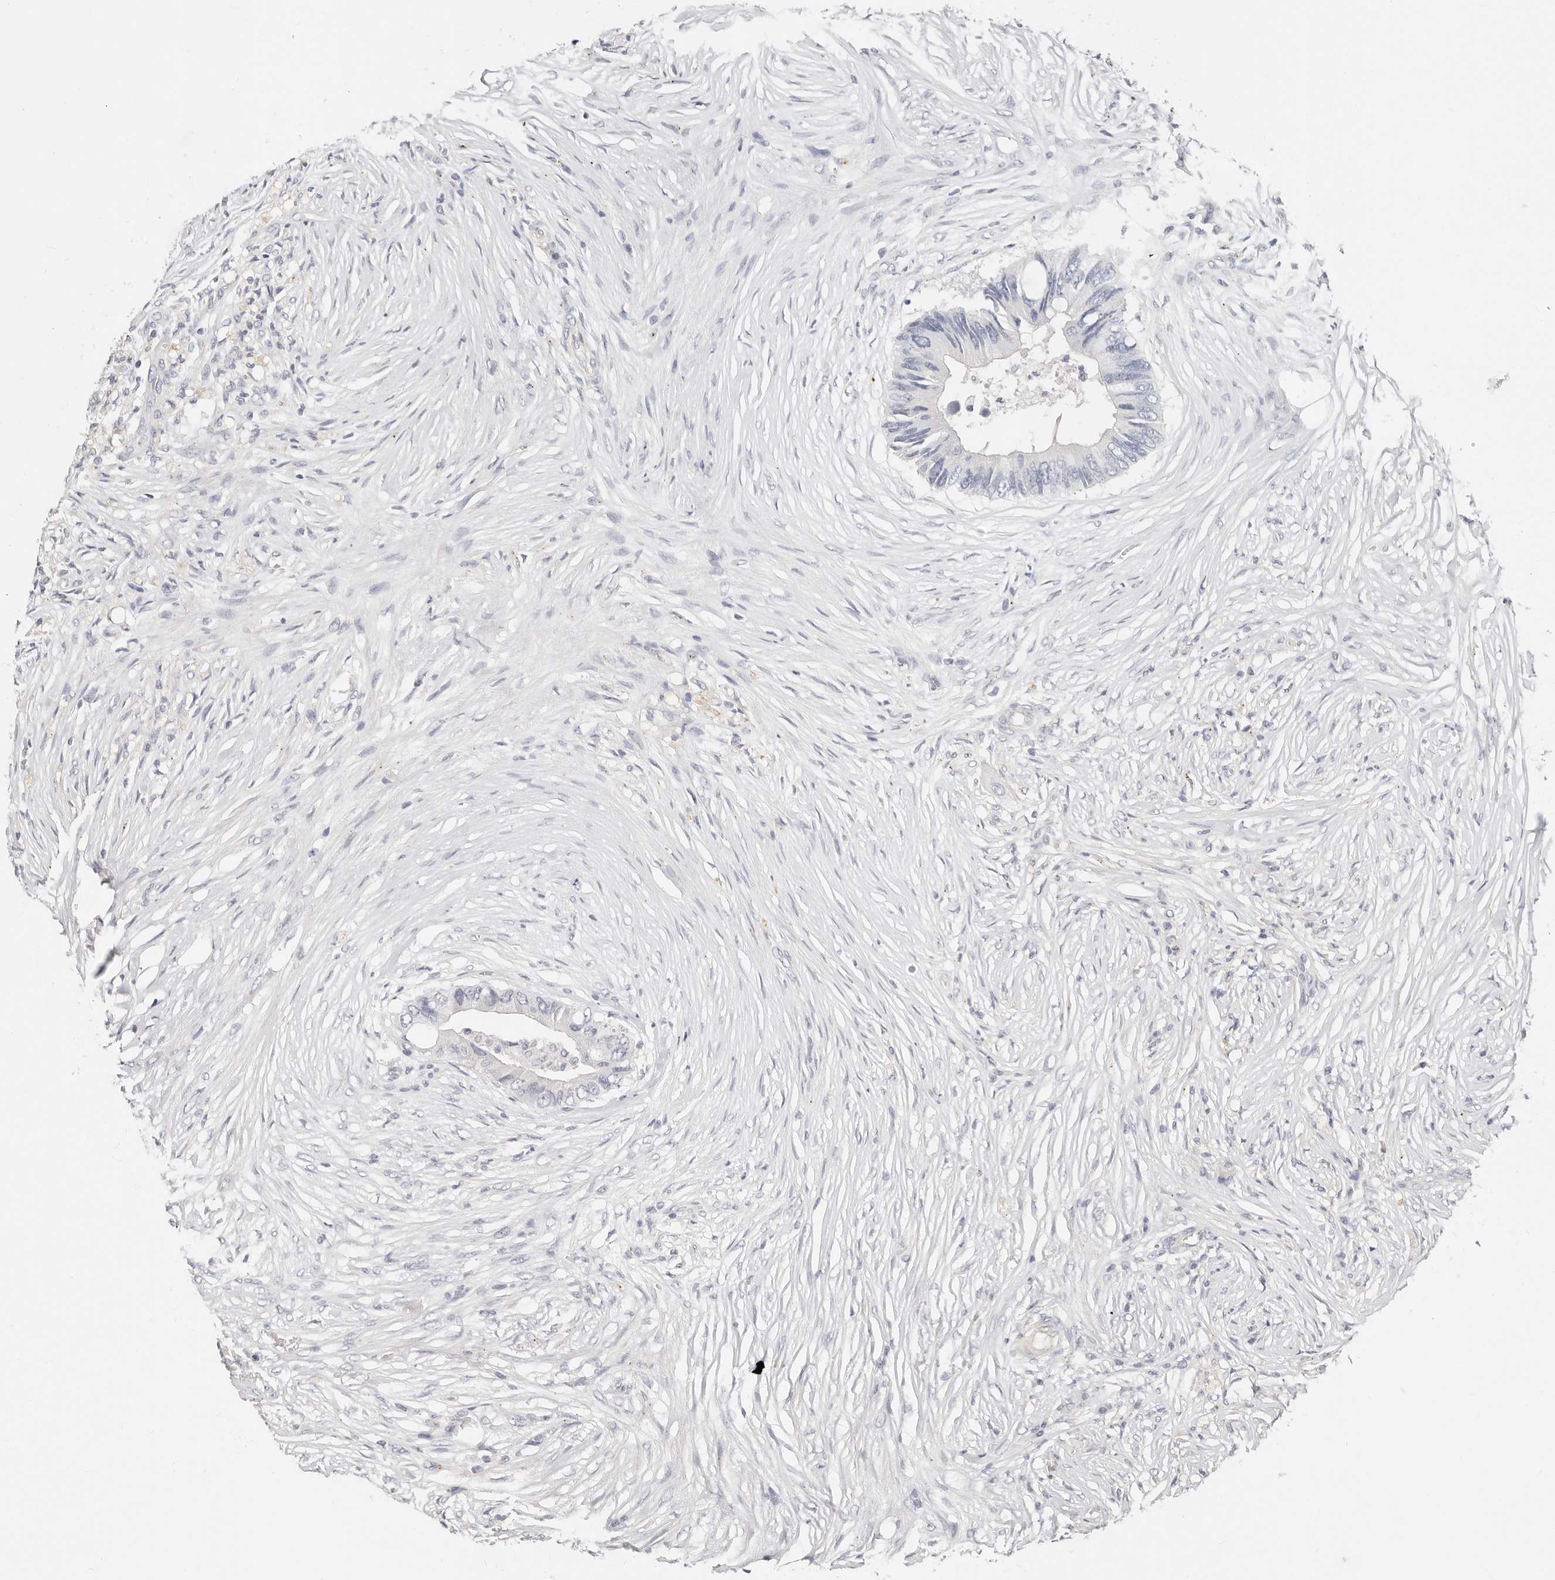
{"staining": {"intensity": "negative", "quantity": "none", "location": "none"}, "tissue": "colorectal cancer", "cell_type": "Tumor cells", "image_type": "cancer", "snomed": [{"axis": "morphology", "description": "Adenocarcinoma, NOS"}, {"axis": "topography", "description": "Colon"}], "caption": "Tumor cells show no significant protein expression in colorectal cancer (adenocarcinoma).", "gene": "ZRANB1", "patient": {"sex": "male", "age": 71}}